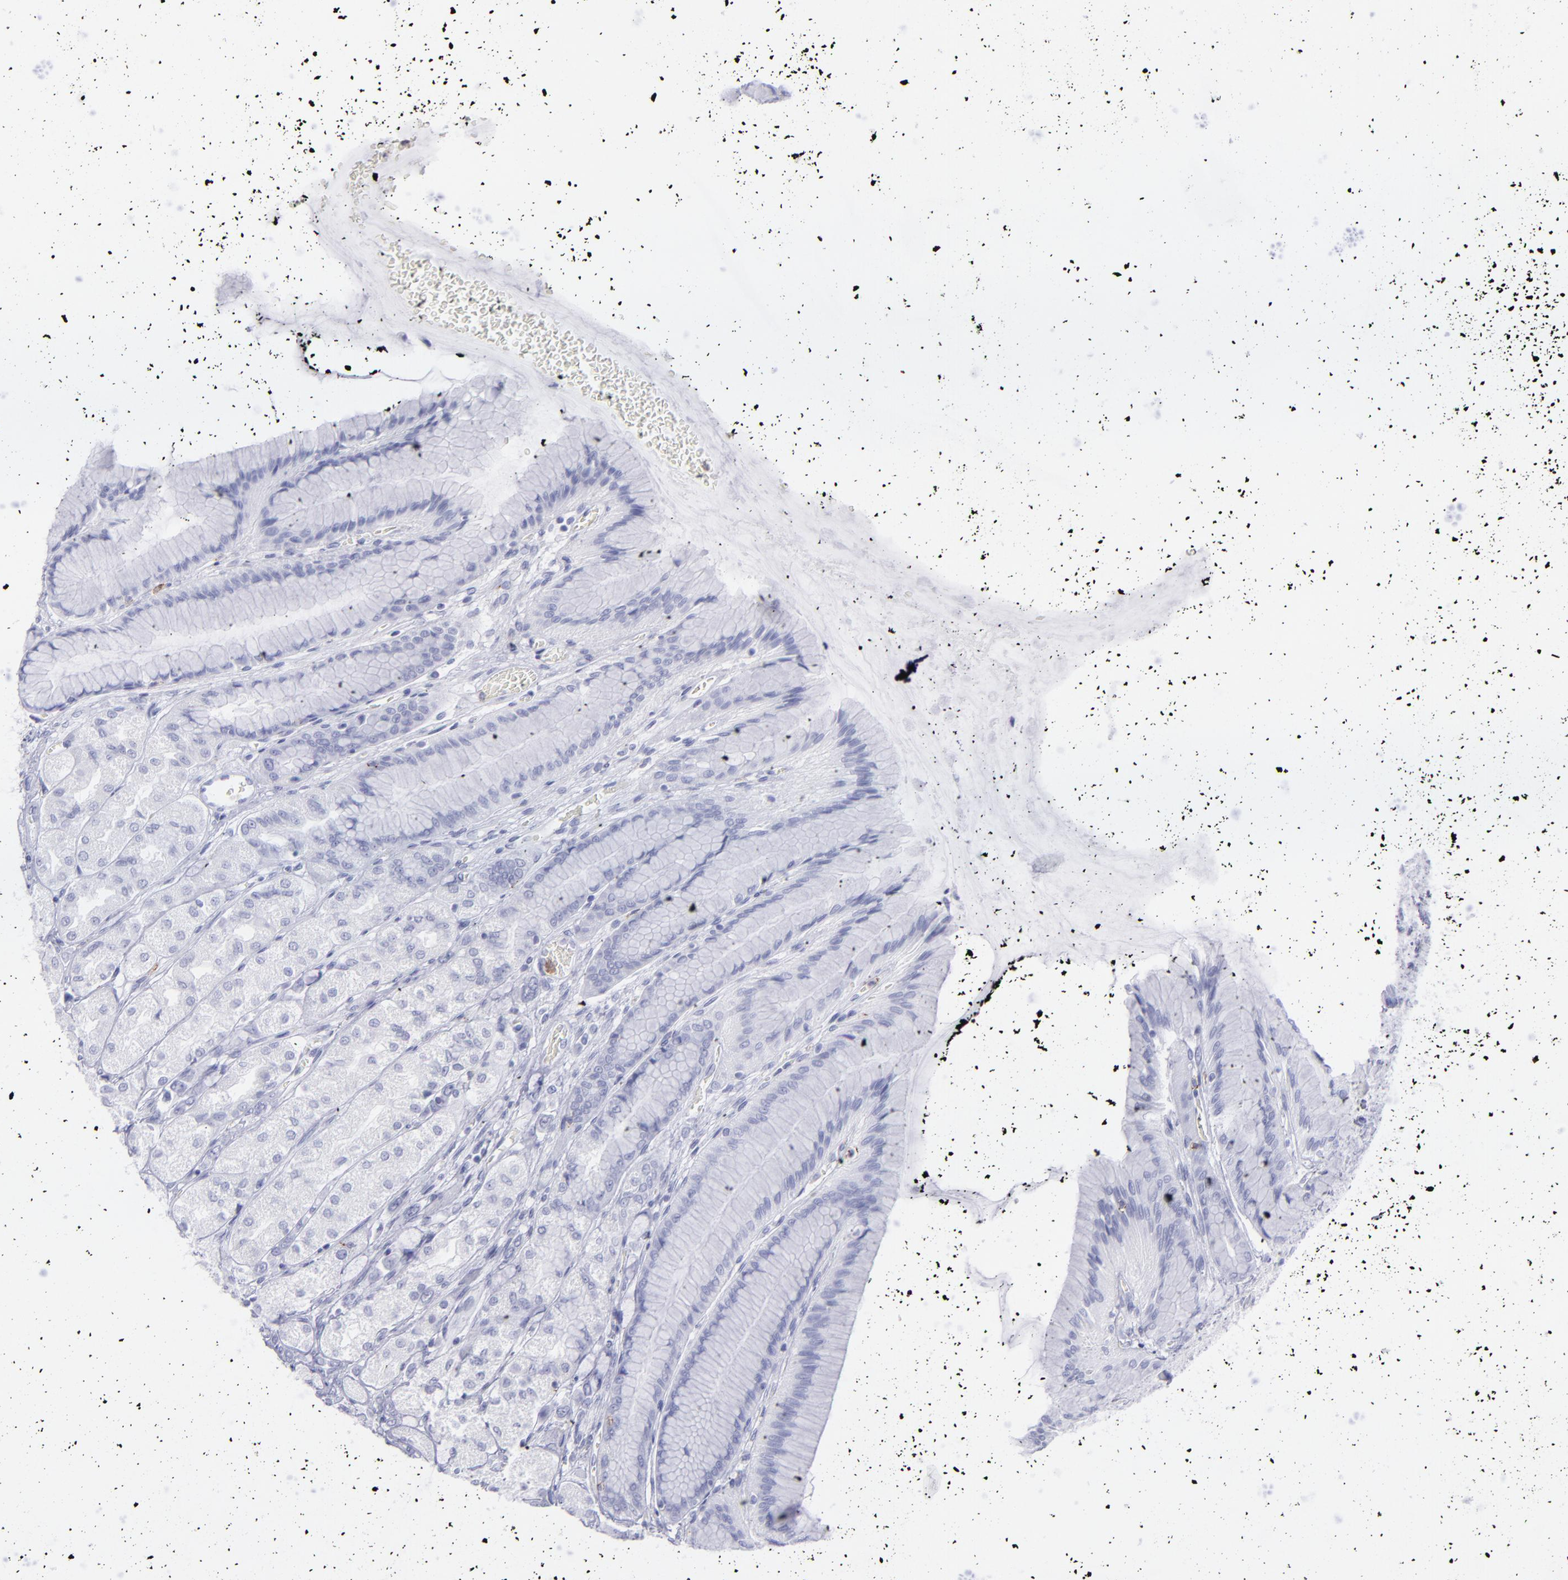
{"staining": {"intensity": "negative", "quantity": "none", "location": "none"}, "tissue": "stomach", "cell_type": "Glandular cells", "image_type": "normal", "snomed": [{"axis": "morphology", "description": "Normal tissue, NOS"}, {"axis": "morphology", "description": "Adenocarcinoma, NOS"}, {"axis": "topography", "description": "Stomach"}, {"axis": "topography", "description": "Stomach, lower"}], "caption": "Immunohistochemistry photomicrograph of benign stomach stained for a protein (brown), which demonstrates no positivity in glandular cells. (DAB (3,3'-diaminobenzidine) immunohistochemistry, high magnification).", "gene": "SELPLG", "patient": {"sex": "female", "age": 65}}